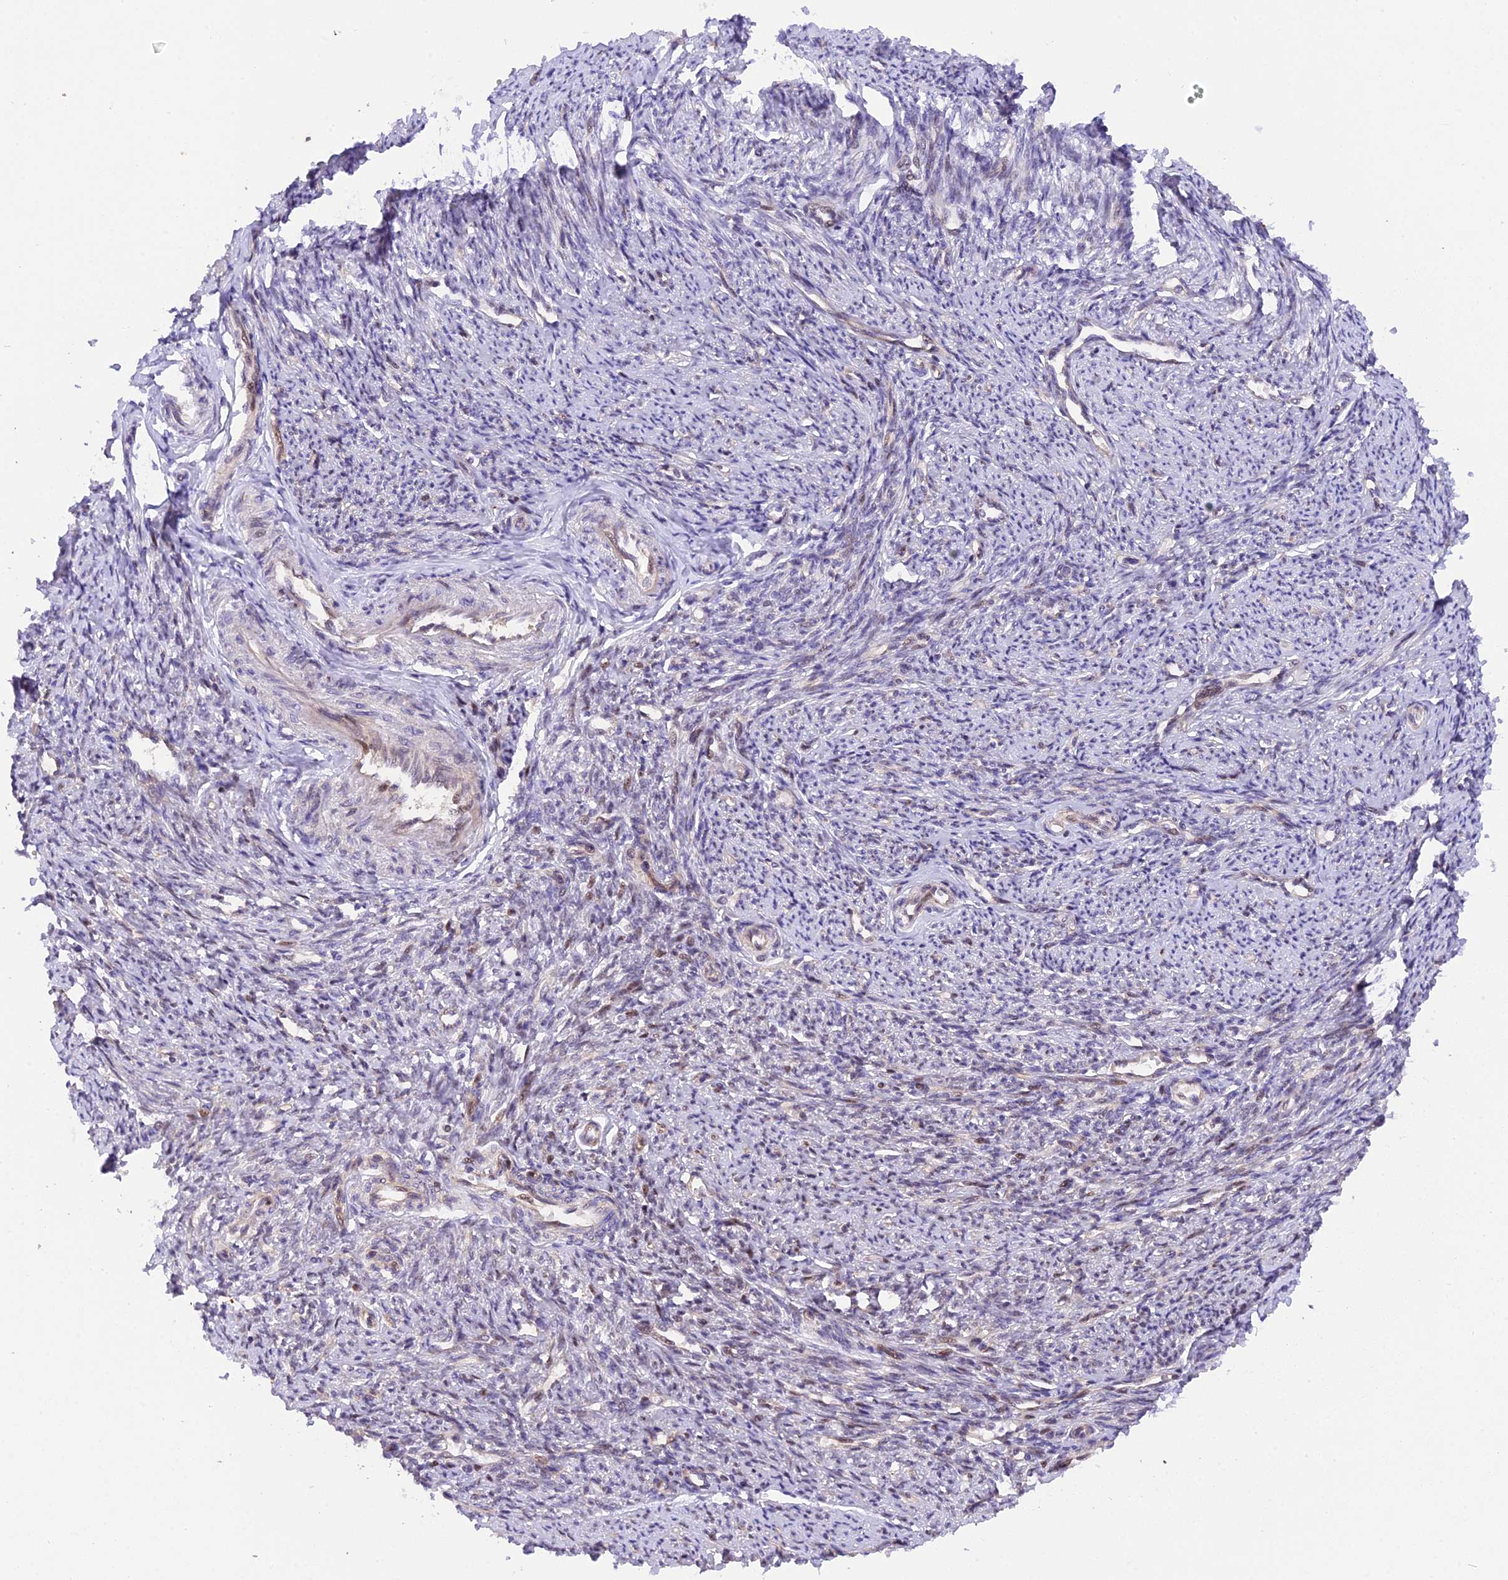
{"staining": {"intensity": "moderate", "quantity": "<25%", "location": "nuclear"}, "tissue": "smooth muscle", "cell_type": "Smooth muscle cells", "image_type": "normal", "snomed": [{"axis": "morphology", "description": "Normal tissue, NOS"}, {"axis": "topography", "description": "Smooth muscle"}, {"axis": "topography", "description": "Uterus"}], "caption": "This image exhibits normal smooth muscle stained with immunohistochemistry to label a protein in brown. The nuclear of smooth muscle cells show moderate positivity for the protein. Nuclei are counter-stained blue.", "gene": "SAMD4A", "patient": {"sex": "female", "age": 59}}